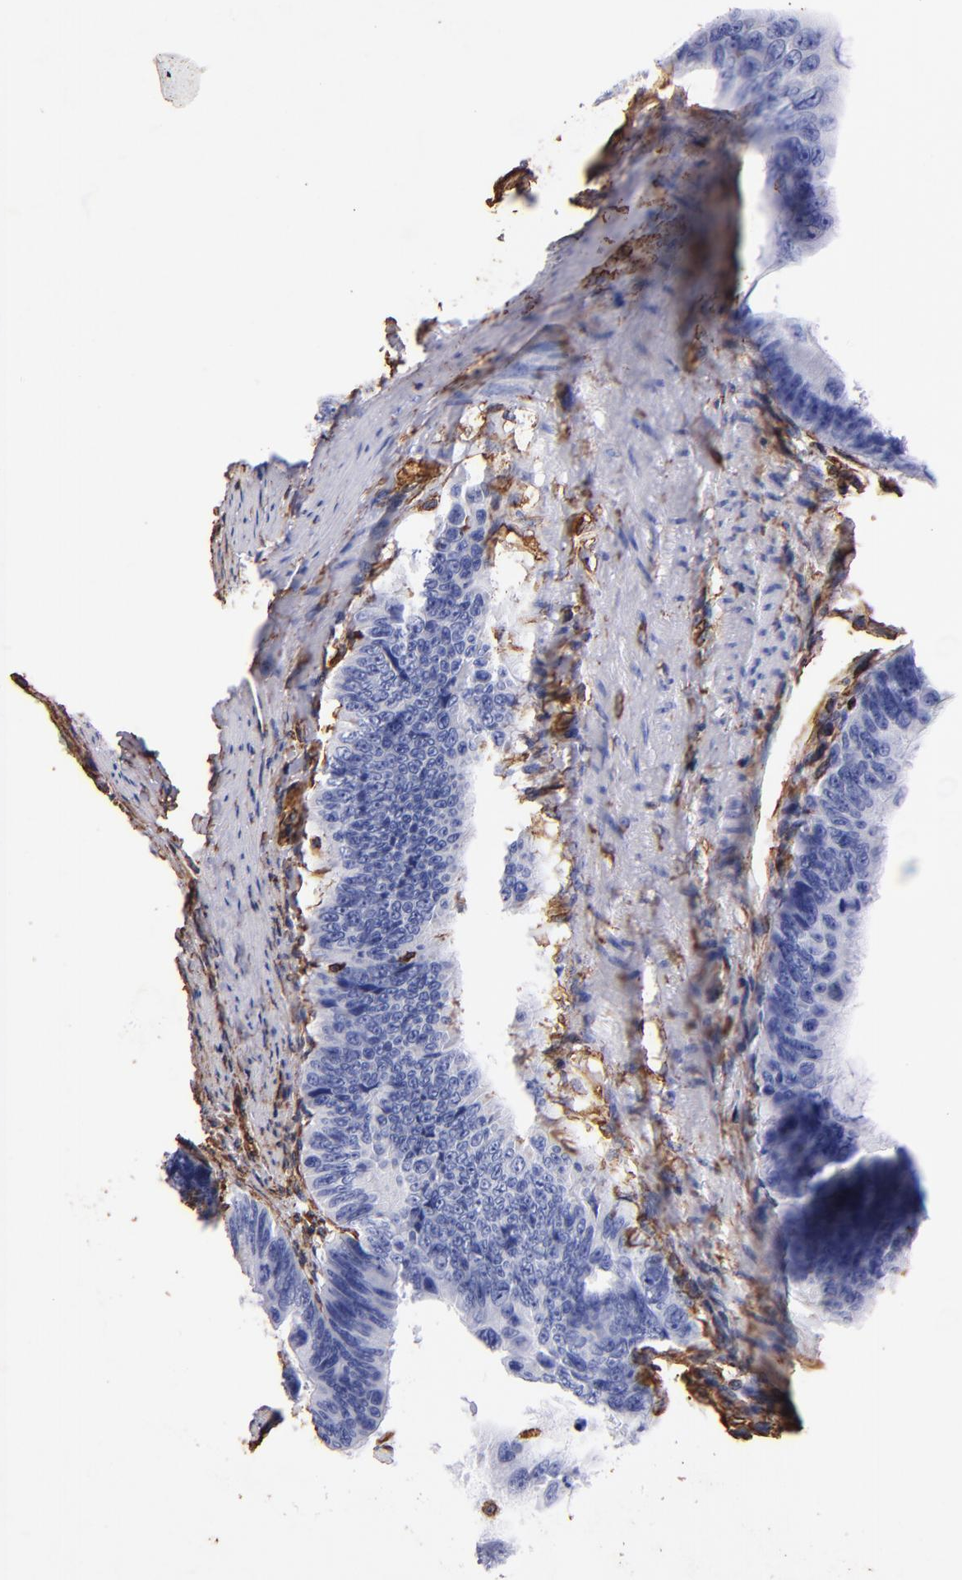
{"staining": {"intensity": "negative", "quantity": "none", "location": "none"}, "tissue": "colorectal cancer", "cell_type": "Tumor cells", "image_type": "cancer", "snomed": [{"axis": "morphology", "description": "Adenocarcinoma, NOS"}, {"axis": "topography", "description": "Colon"}], "caption": "Human colorectal cancer (adenocarcinoma) stained for a protein using IHC displays no expression in tumor cells.", "gene": "VIM", "patient": {"sex": "female", "age": 55}}